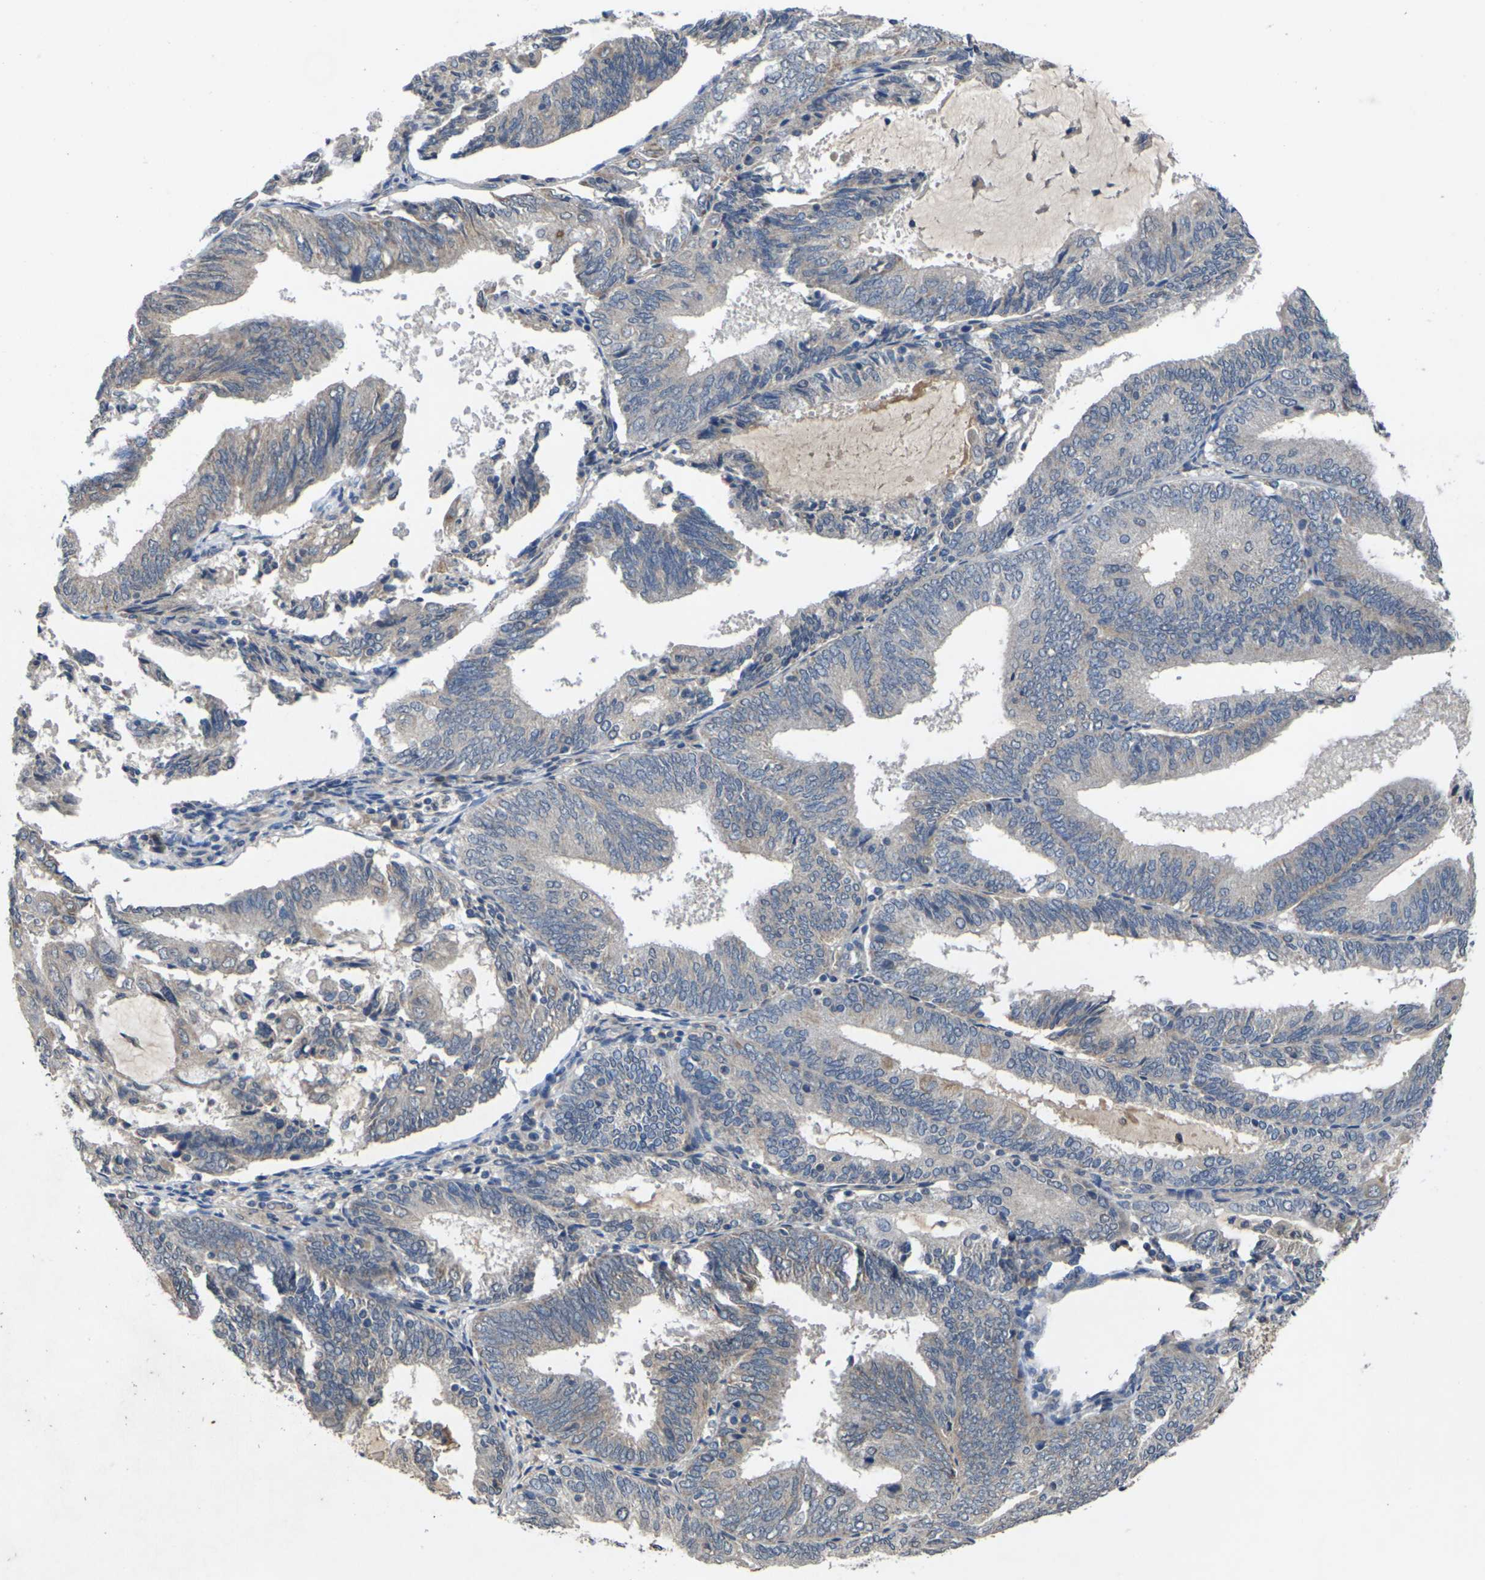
{"staining": {"intensity": "negative", "quantity": "none", "location": "none"}, "tissue": "endometrial cancer", "cell_type": "Tumor cells", "image_type": "cancer", "snomed": [{"axis": "morphology", "description": "Adenocarcinoma, NOS"}, {"axis": "topography", "description": "Endometrium"}], "caption": "Tumor cells are negative for protein expression in human endometrial cancer (adenocarcinoma).", "gene": "SLC2A2", "patient": {"sex": "female", "age": 81}}